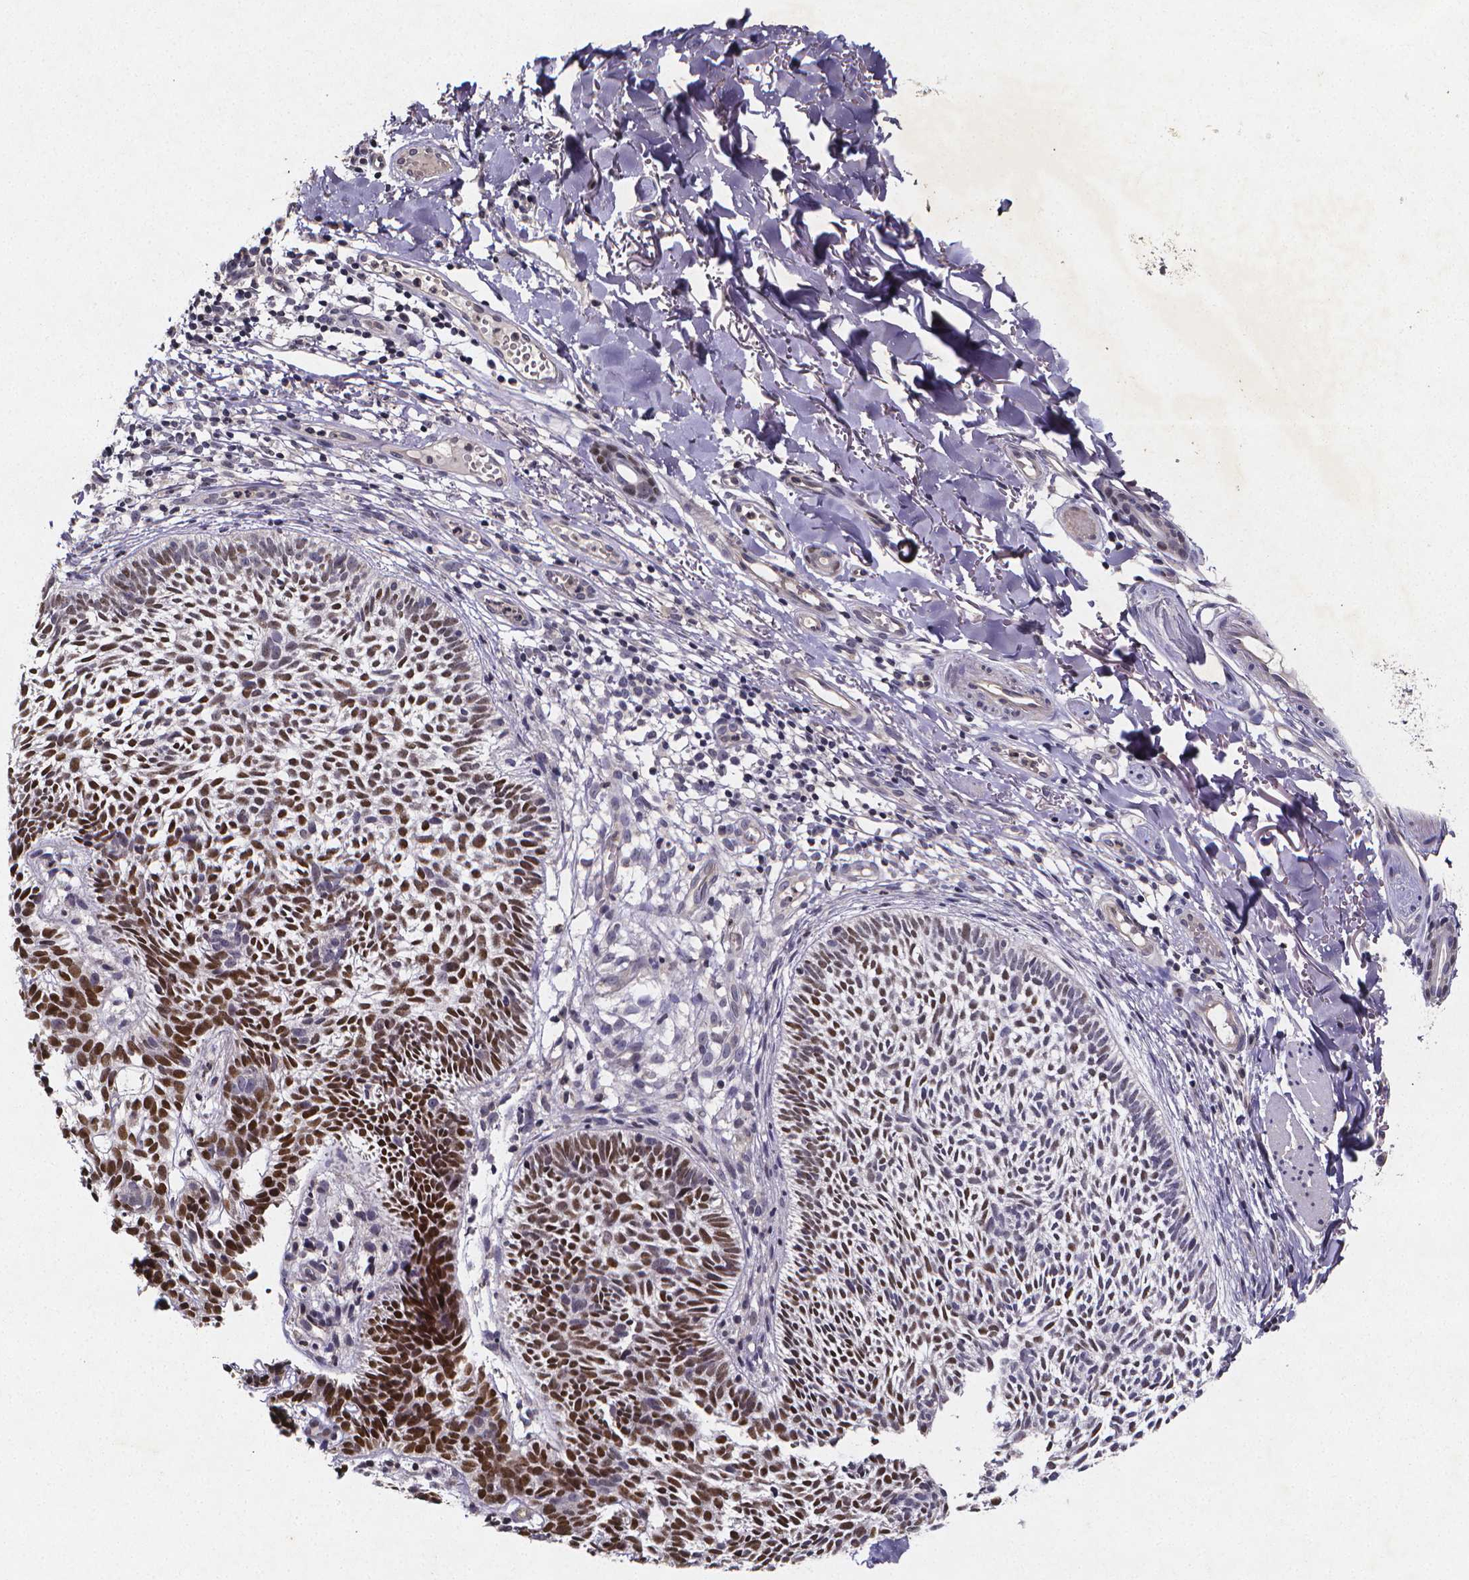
{"staining": {"intensity": "moderate", "quantity": "25%-75%", "location": "nuclear"}, "tissue": "skin cancer", "cell_type": "Tumor cells", "image_type": "cancer", "snomed": [{"axis": "morphology", "description": "Basal cell carcinoma"}, {"axis": "topography", "description": "Skin"}], "caption": "A brown stain shows moderate nuclear positivity of a protein in human skin basal cell carcinoma tumor cells.", "gene": "TP73", "patient": {"sex": "male", "age": 78}}